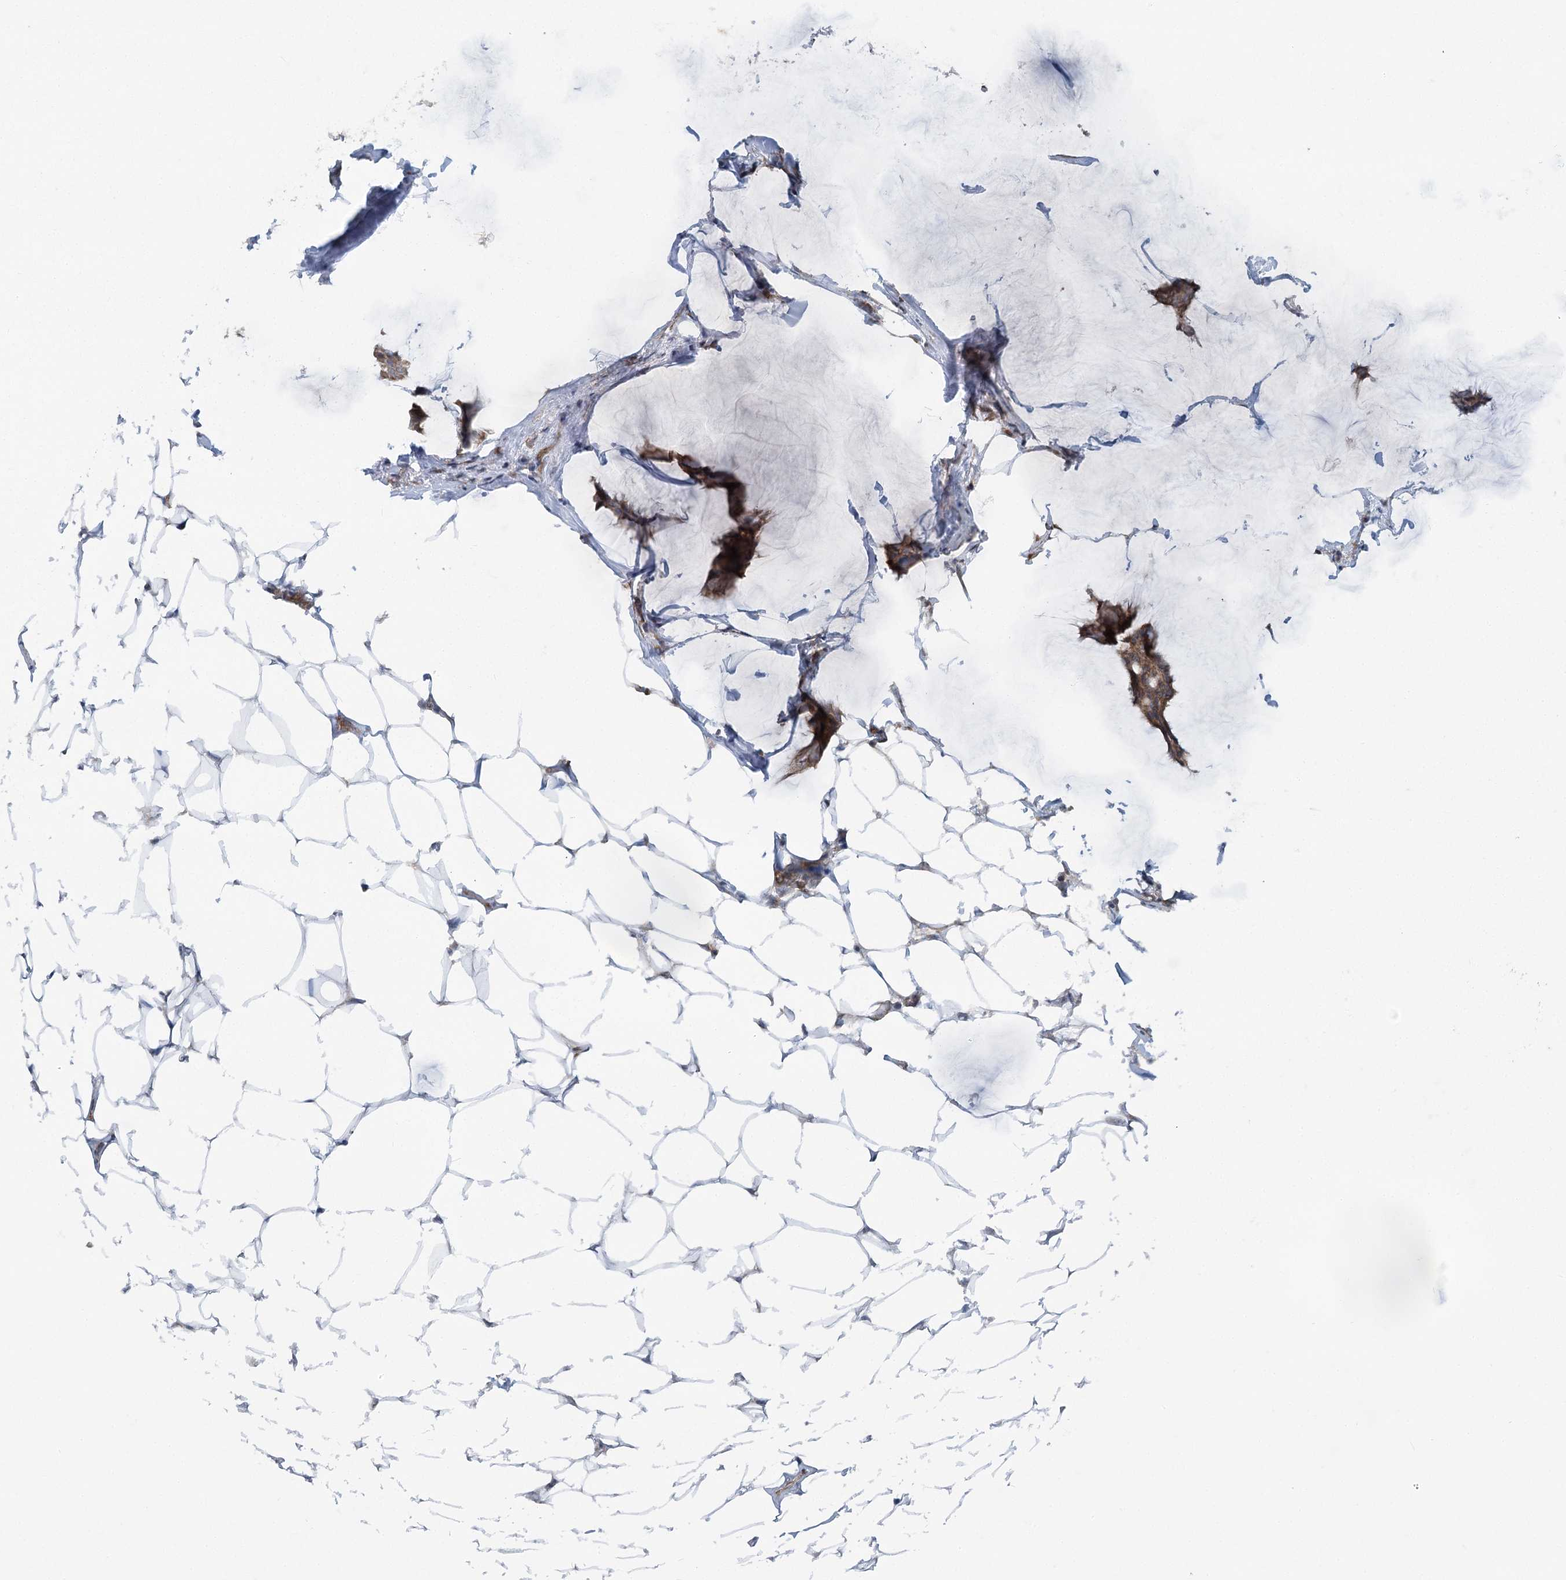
{"staining": {"intensity": "strong", "quantity": ">75%", "location": "cytoplasmic/membranous"}, "tissue": "breast cancer", "cell_type": "Tumor cells", "image_type": "cancer", "snomed": [{"axis": "morphology", "description": "Duct carcinoma"}, {"axis": "topography", "description": "Breast"}], "caption": "Protein expression by immunohistochemistry demonstrates strong cytoplasmic/membranous positivity in approximately >75% of tumor cells in breast cancer.", "gene": "IQSEC1", "patient": {"sex": "female", "age": 93}}